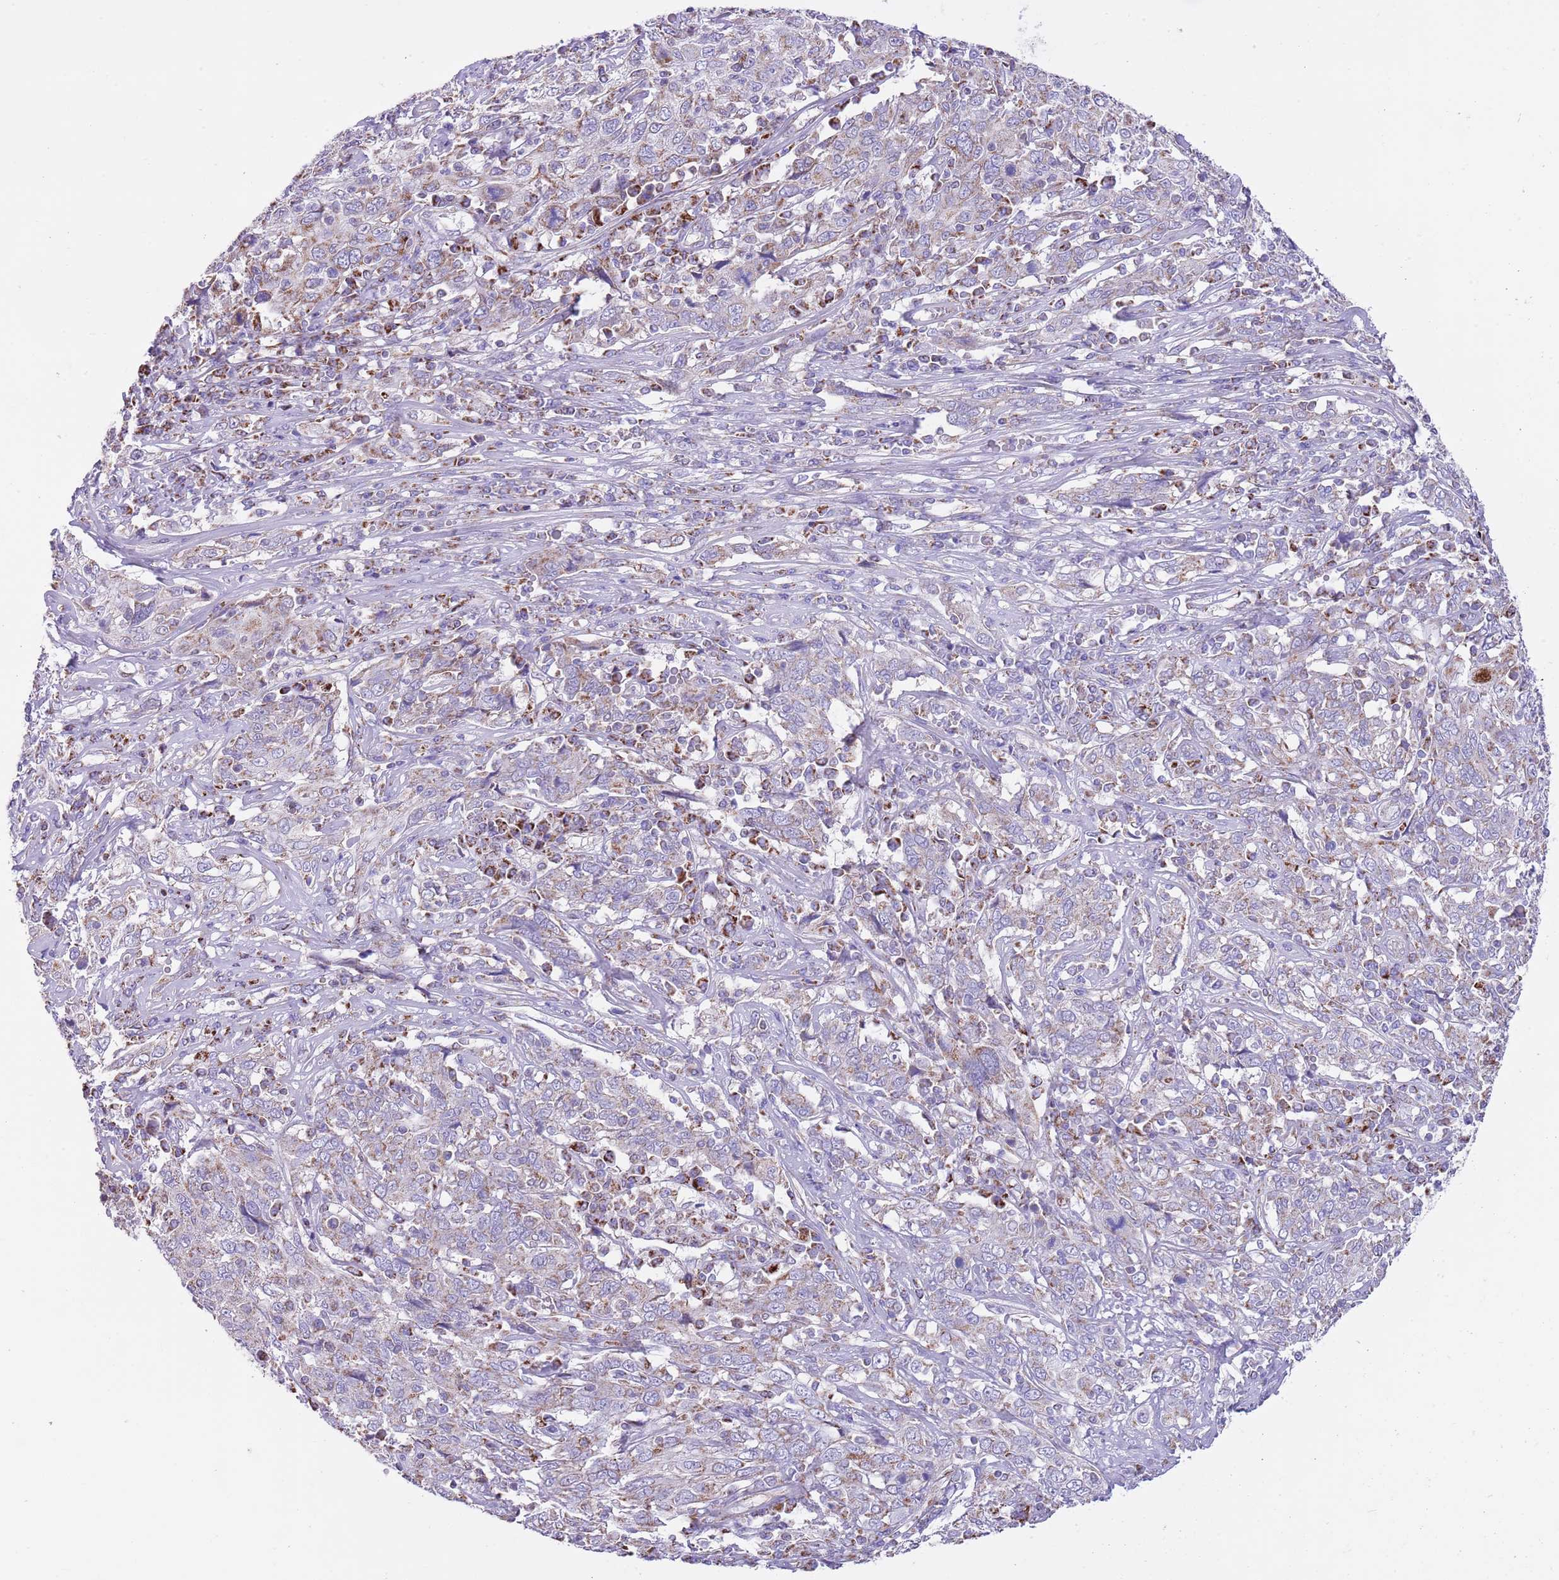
{"staining": {"intensity": "weak", "quantity": "<25%", "location": "cytoplasmic/membranous"}, "tissue": "cervical cancer", "cell_type": "Tumor cells", "image_type": "cancer", "snomed": [{"axis": "morphology", "description": "Squamous cell carcinoma, NOS"}, {"axis": "topography", "description": "Cervix"}], "caption": "This is an immunohistochemistry micrograph of human cervical cancer (squamous cell carcinoma). There is no expression in tumor cells.", "gene": "SS18L2", "patient": {"sex": "female", "age": 46}}